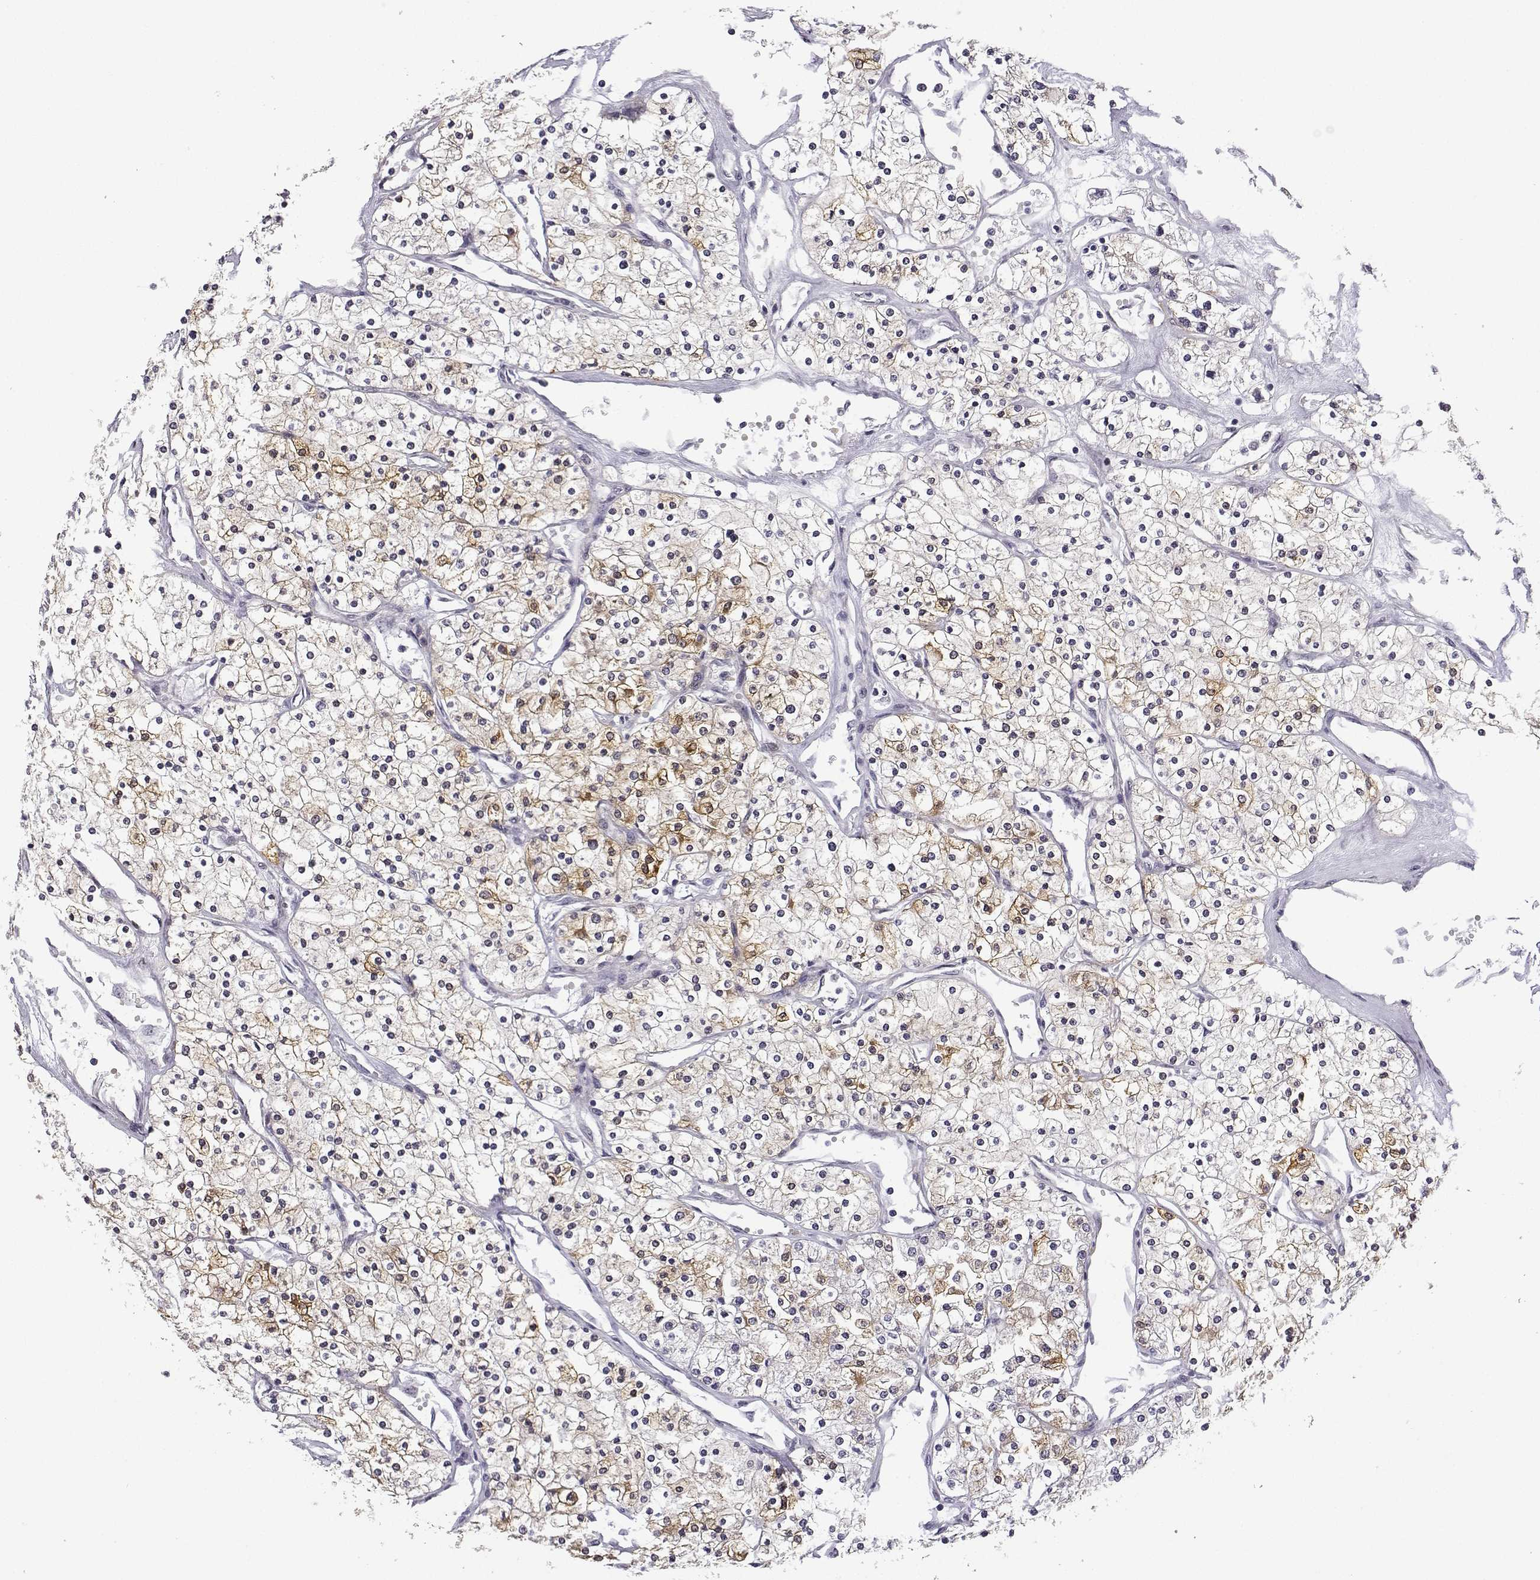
{"staining": {"intensity": "moderate", "quantity": "<25%", "location": "cytoplasmic/membranous,nuclear"}, "tissue": "renal cancer", "cell_type": "Tumor cells", "image_type": "cancer", "snomed": [{"axis": "morphology", "description": "Adenocarcinoma, NOS"}, {"axis": "topography", "description": "Kidney"}], "caption": "Human renal cancer (adenocarcinoma) stained for a protein (brown) exhibits moderate cytoplasmic/membranous and nuclear positive positivity in approximately <25% of tumor cells.", "gene": "PHGDH", "patient": {"sex": "male", "age": 80}}